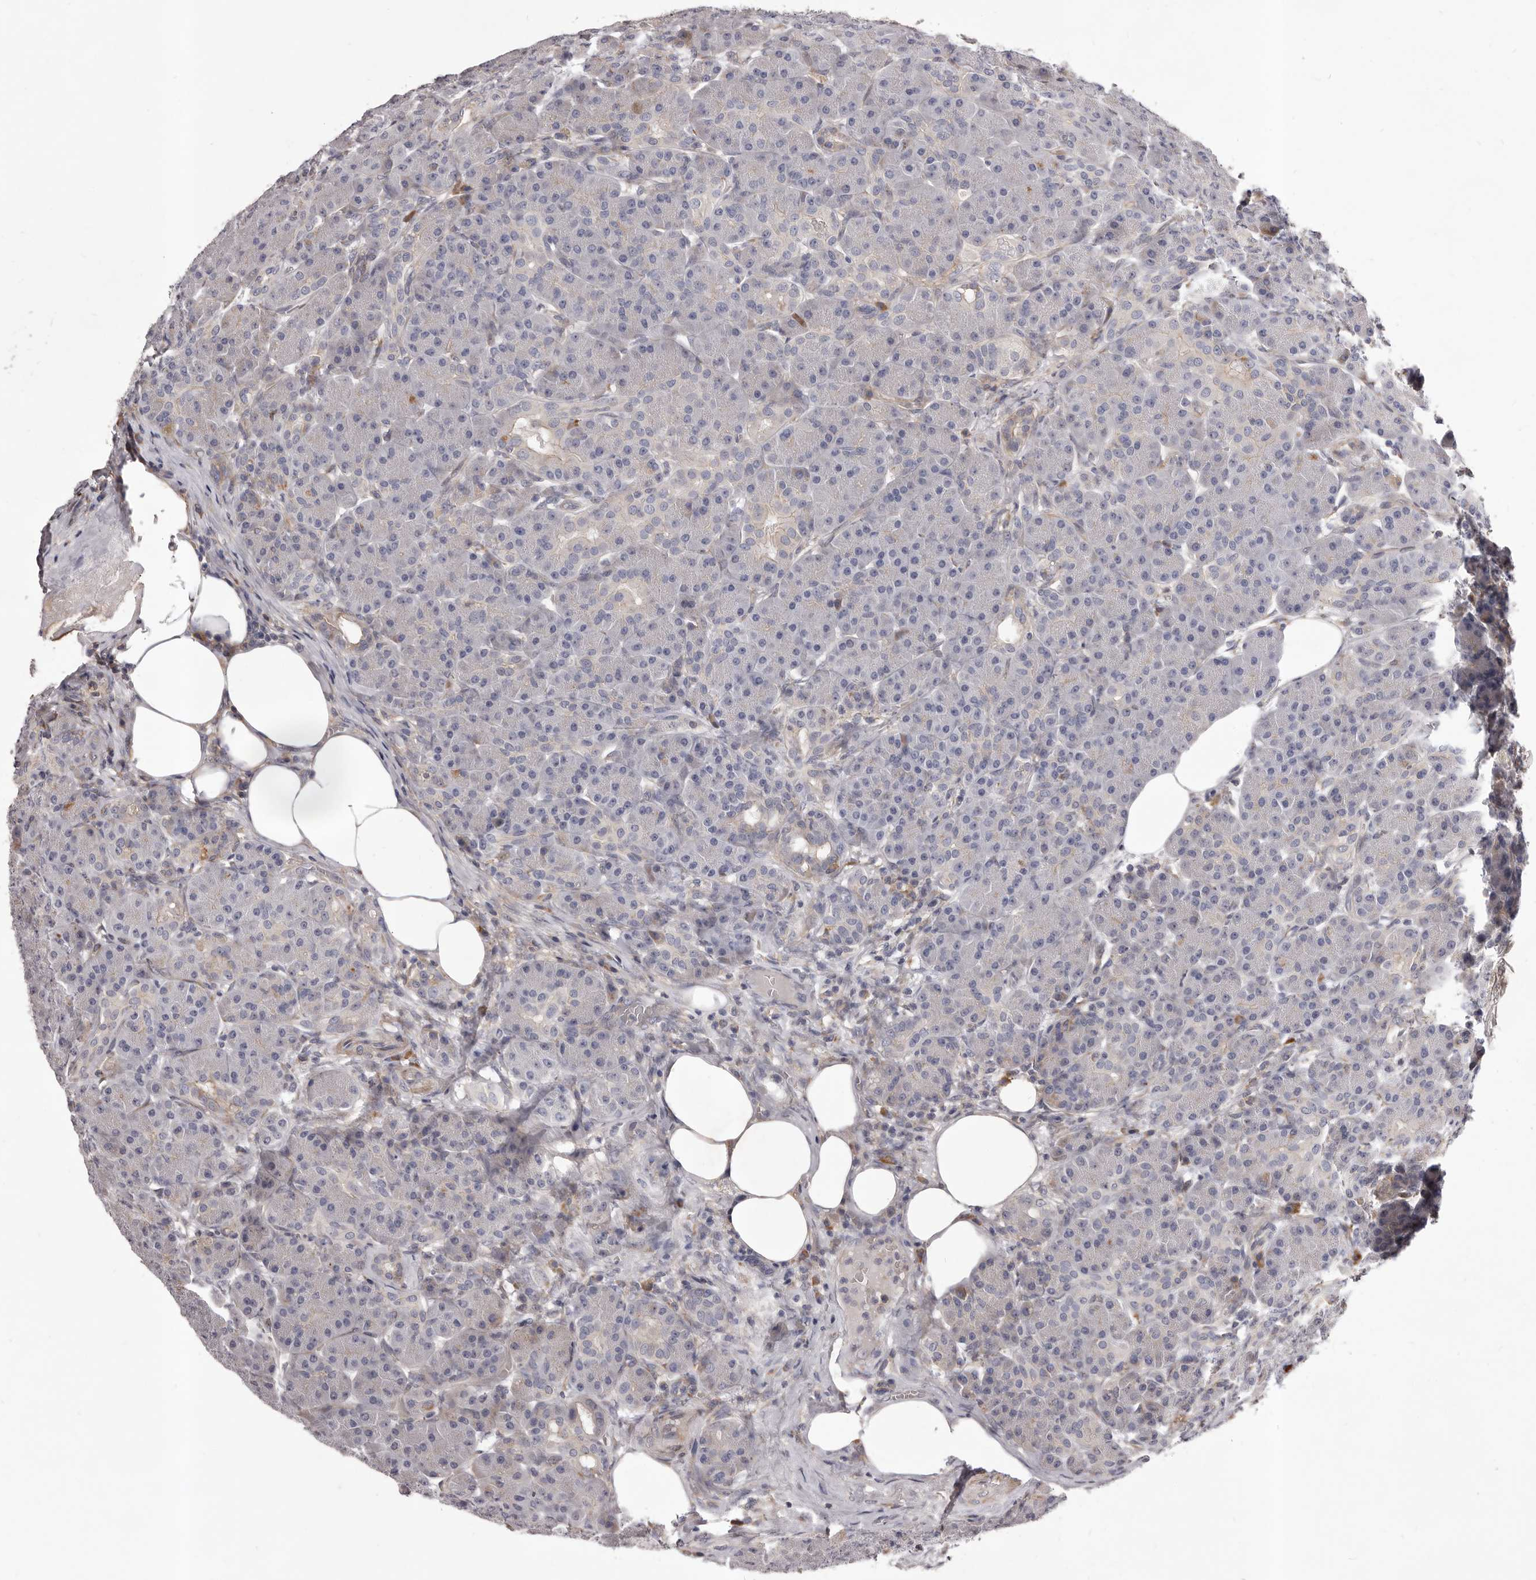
{"staining": {"intensity": "negative", "quantity": "none", "location": "none"}, "tissue": "pancreas", "cell_type": "Exocrine glandular cells", "image_type": "normal", "snomed": [{"axis": "morphology", "description": "Normal tissue, NOS"}, {"axis": "topography", "description": "Pancreas"}], "caption": "Histopathology image shows no significant protein positivity in exocrine glandular cells of unremarkable pancreas.", "gene": "ALPK1", "patient": {"sex": "male", "age": 63}}